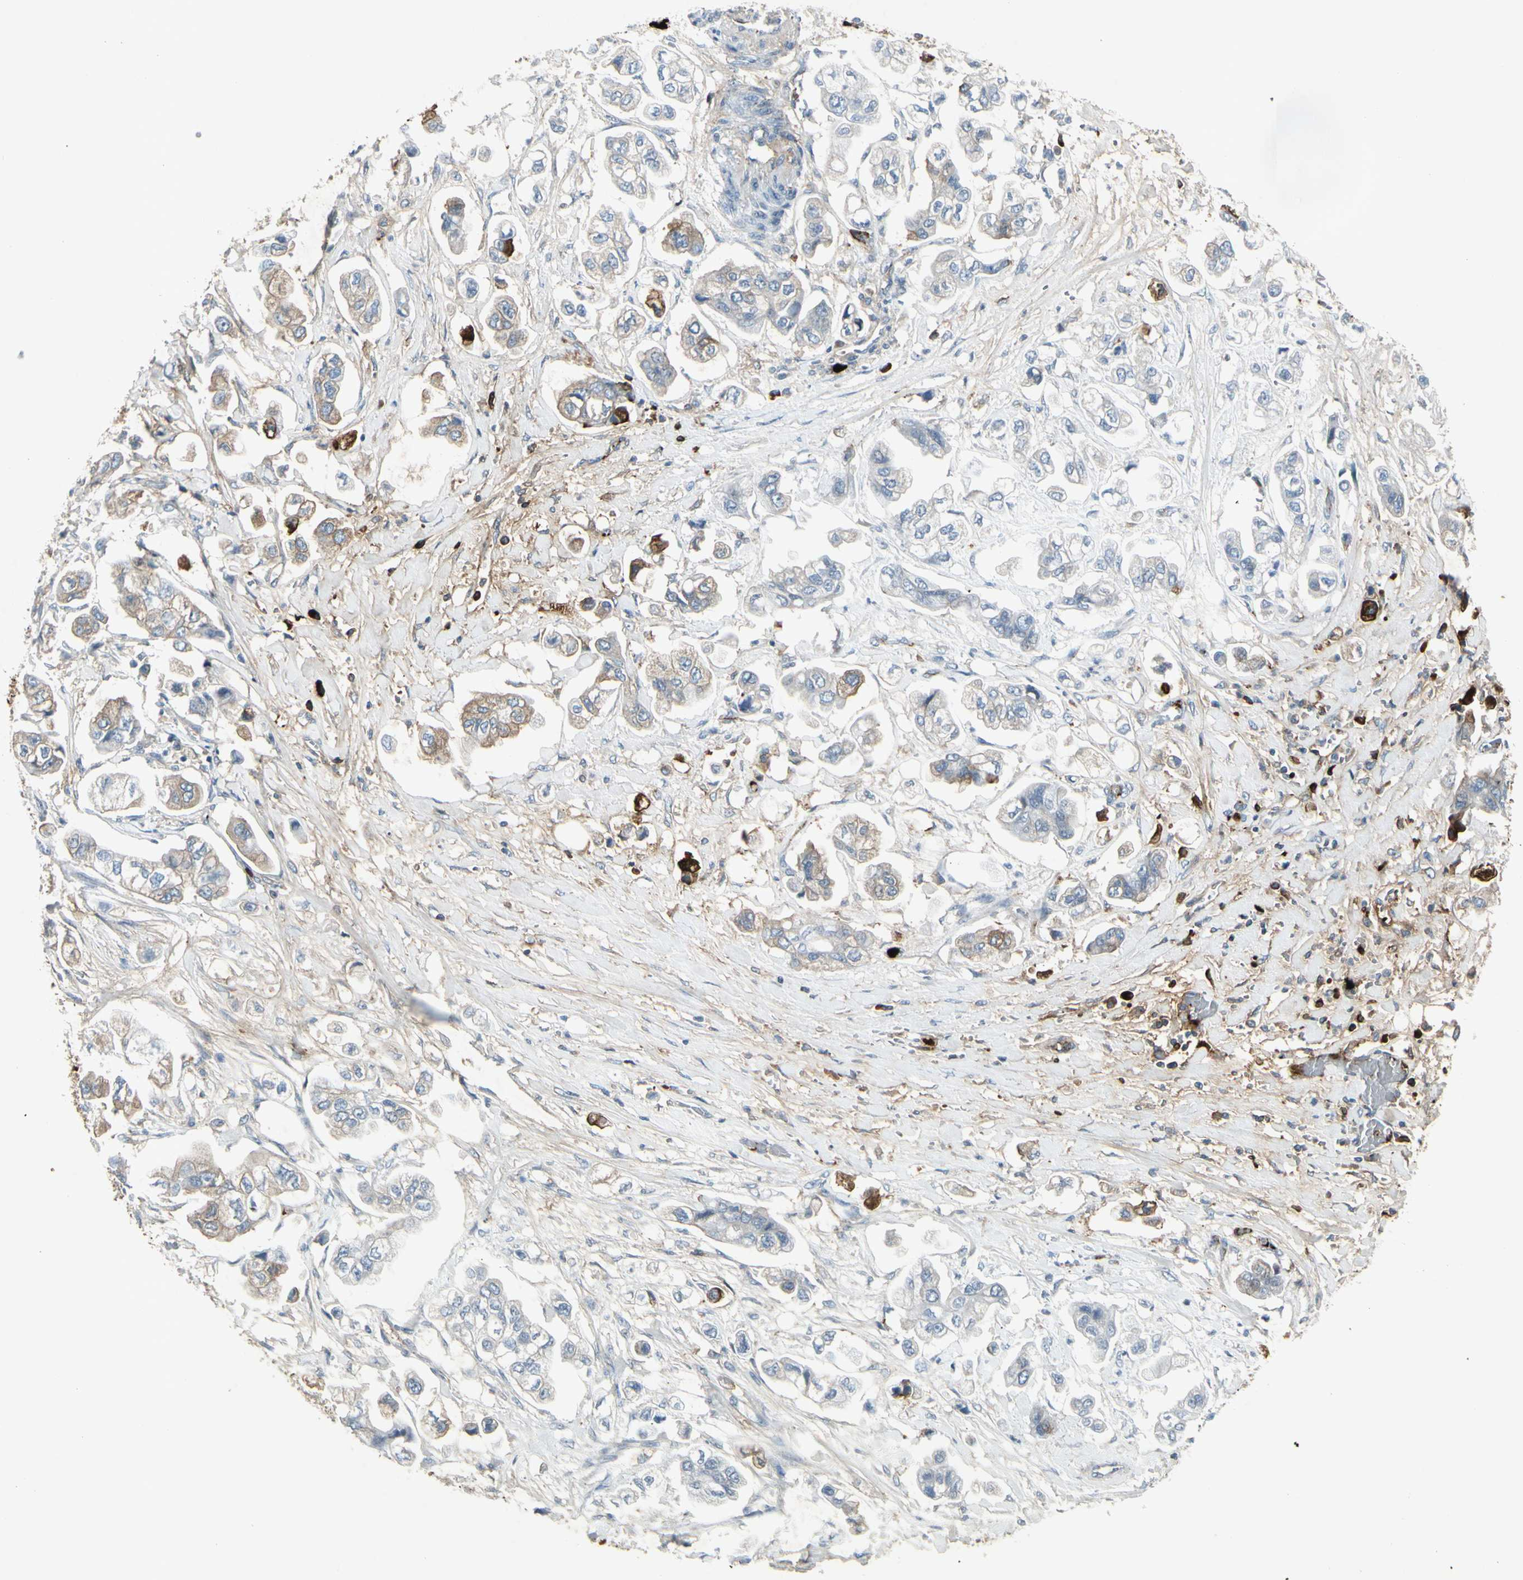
{"staining": {"intensity": "strong", "quantity": "<25%", "location": "cytoplasmic/membranous"}, "tissue": "stomach cancer", "cell_type": "Tumor cells", "image_type": "cancer", "snomed": [{"axis": "morphology", "description": "Adenocarcinoma, NOS"}, {"axis": "topography", "description": "Stomach"}], "caption": "This photomicrograph reveals immunohistochemistry staining of human stomach cancer, with medium strong cytoplasmic/membranous positivity in approximately <25% of tumor cells.", "gene": "IGHM", "patient": {"sex": "male", "age": 62}}